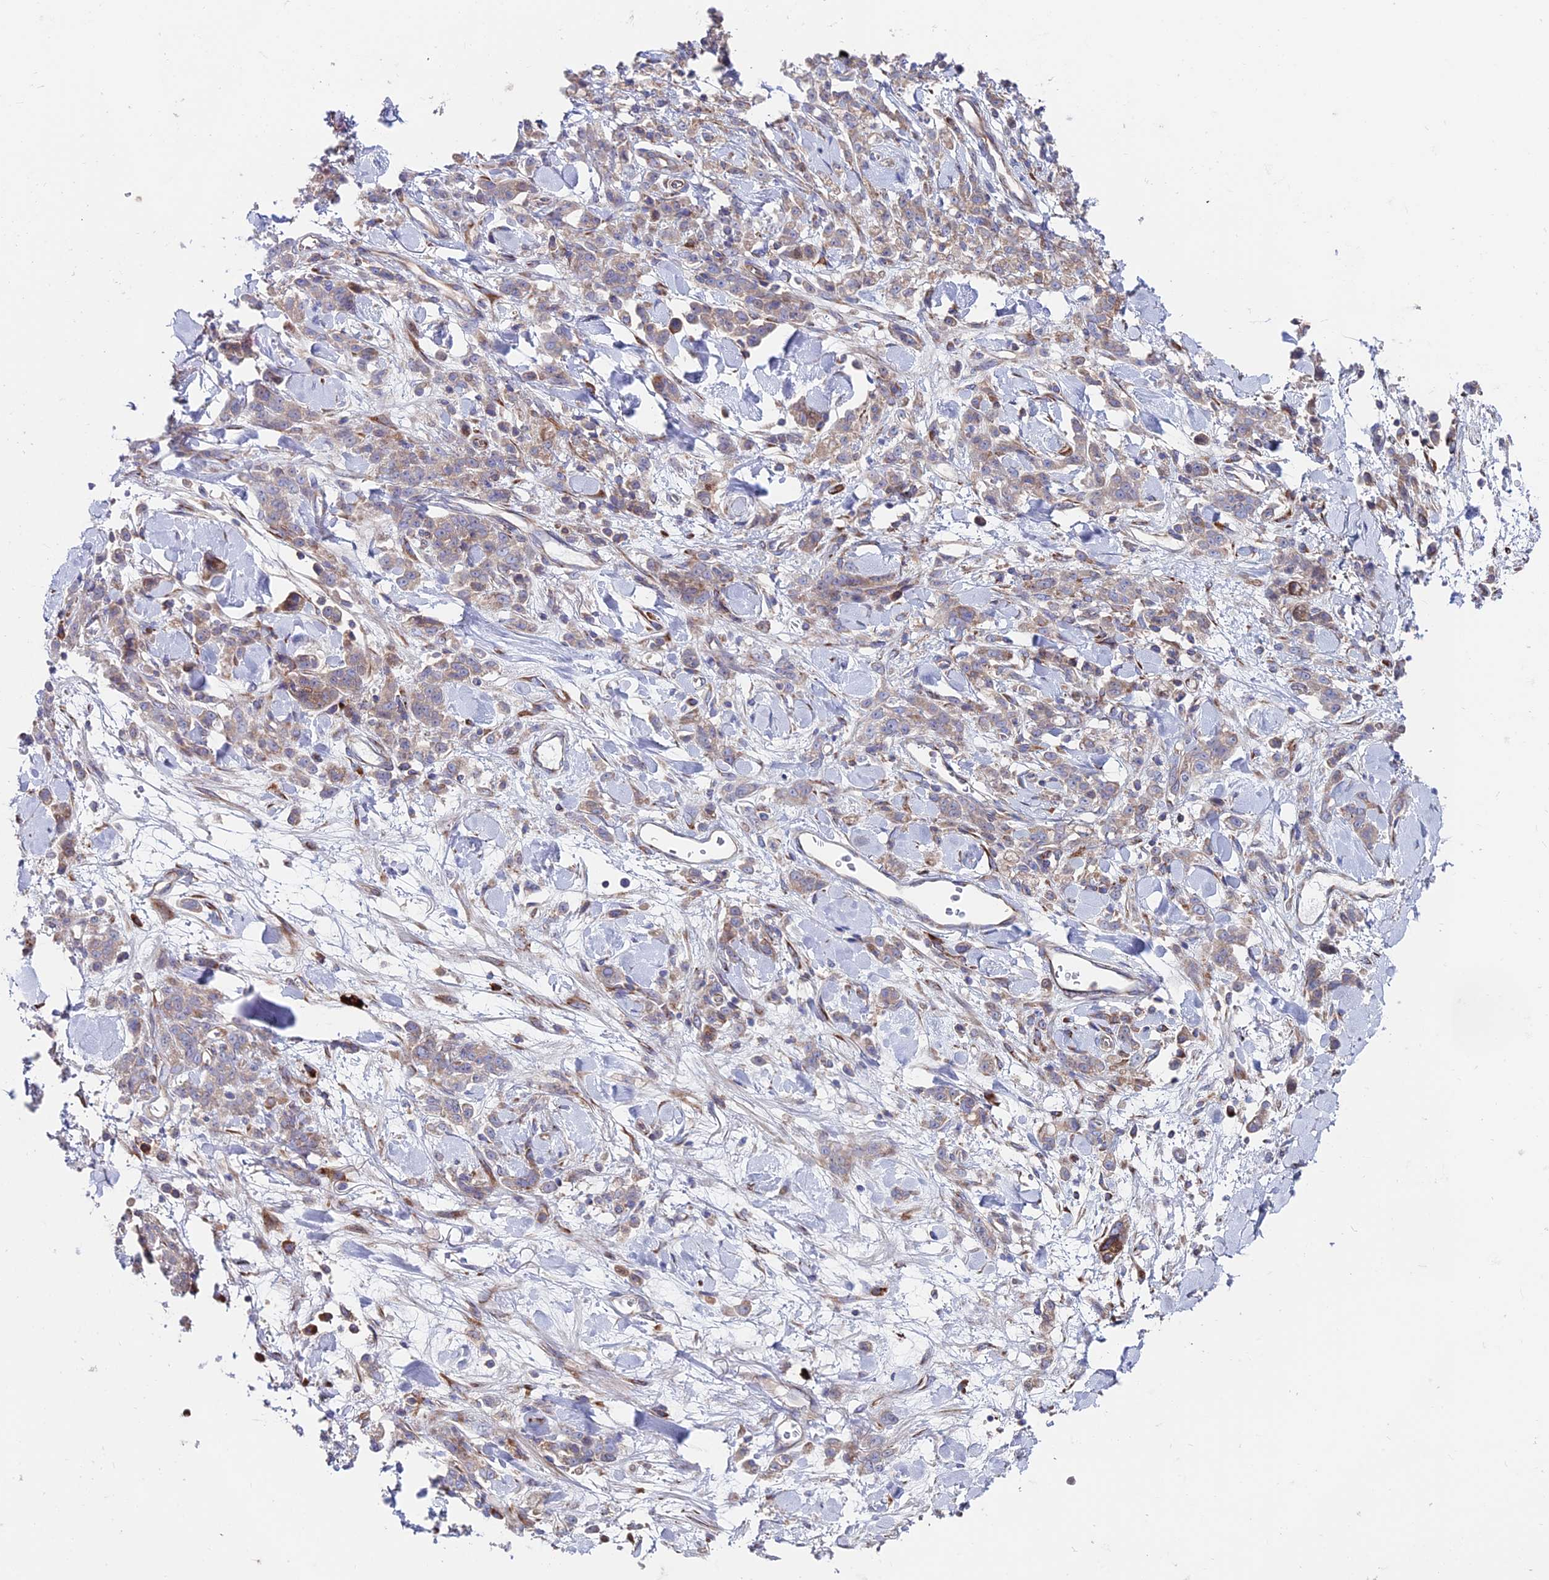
{"staining": {"intensity": "weak", "quantity": "25%-75%", "location": "cytoplasmic/membranous"}, "tissue": "stomach cancer", "cell_type": "Tumor cells", "image_type": "cancer", "snomed": [{"axis": "morphology", "description": "Normal tissue, NOS"}, {"axis": "morphology", "description": "Adenocarcinoma, NOS"}, {"axis": "topography", "description": "Stomach"}], "caption": "This histopathology image demonstrates stomach cancer stained with IHC to label a protein in brown. The cytoplasmic/membranous of tumor cells show weak positivity for the protein. Nuclei are counter-stained blue.", "gene": "EIF3K", "patient": {"sex": "male", "age": 82}}